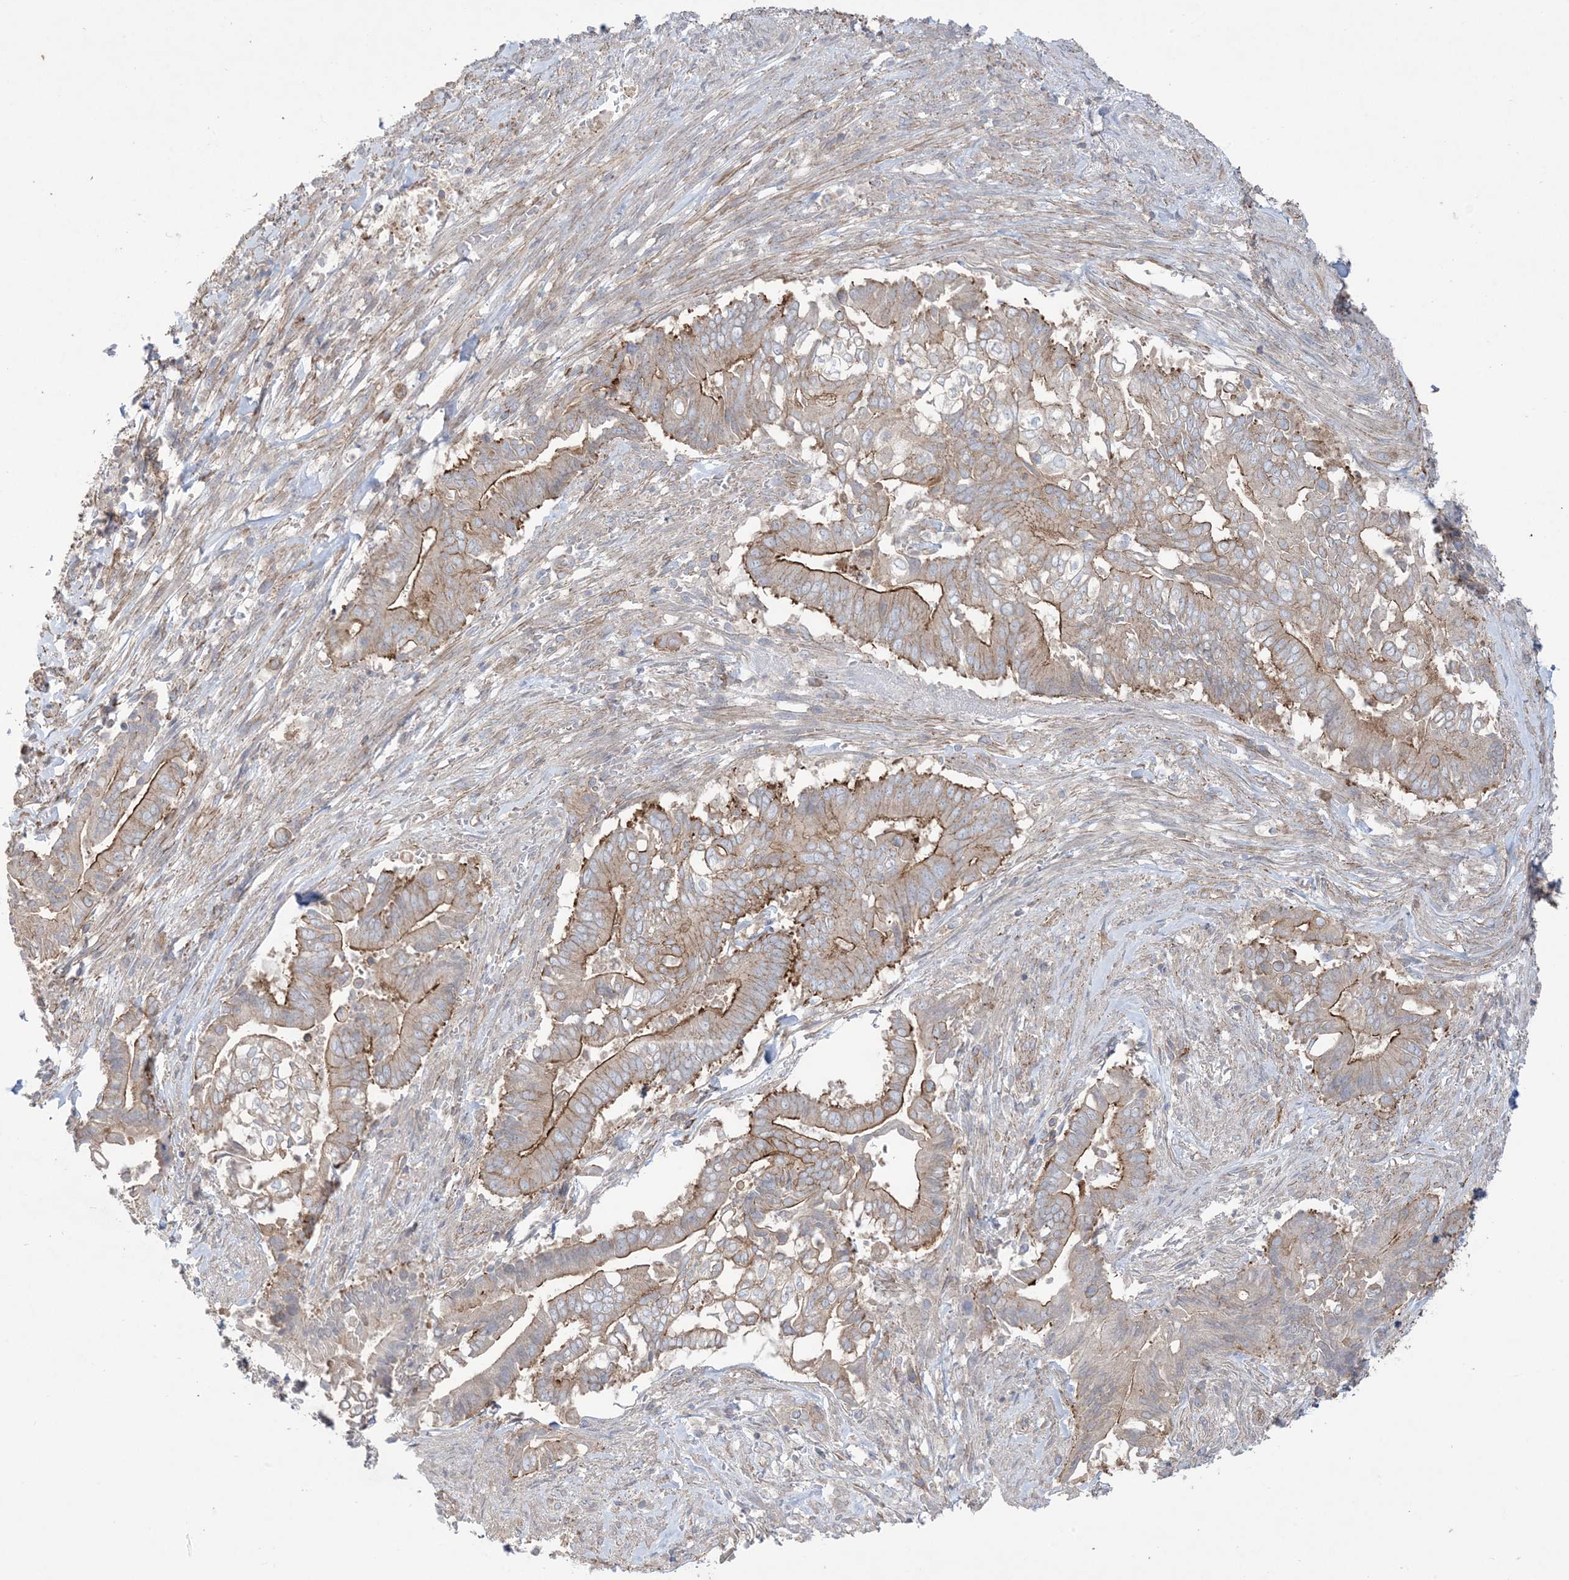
{"staining": {"intensity": "moderate", "quantity": ">75%", "location": "cytoplasmic/membranous"}, "tissue": "pancreatic cancer", "cell_type": "Tumor cells", "image_type": "cancer", "snomed": [{"axis": "morphology", "description": "Adenocarcinoma, NOS"}, {"axis": "topography", "description": "Pancreas"}], "caption": "Moderate cytoplasmic/membranous staining is identified in about >75% of tumor cells in adenocarcinoma (pancreatic). The staining was performed using DAB, with brown indicating positive protein expression. Nuclei are stained blue with hematoxylin.", "gene": "CCNY", "patient": {"sex": "male", "age": 68}}